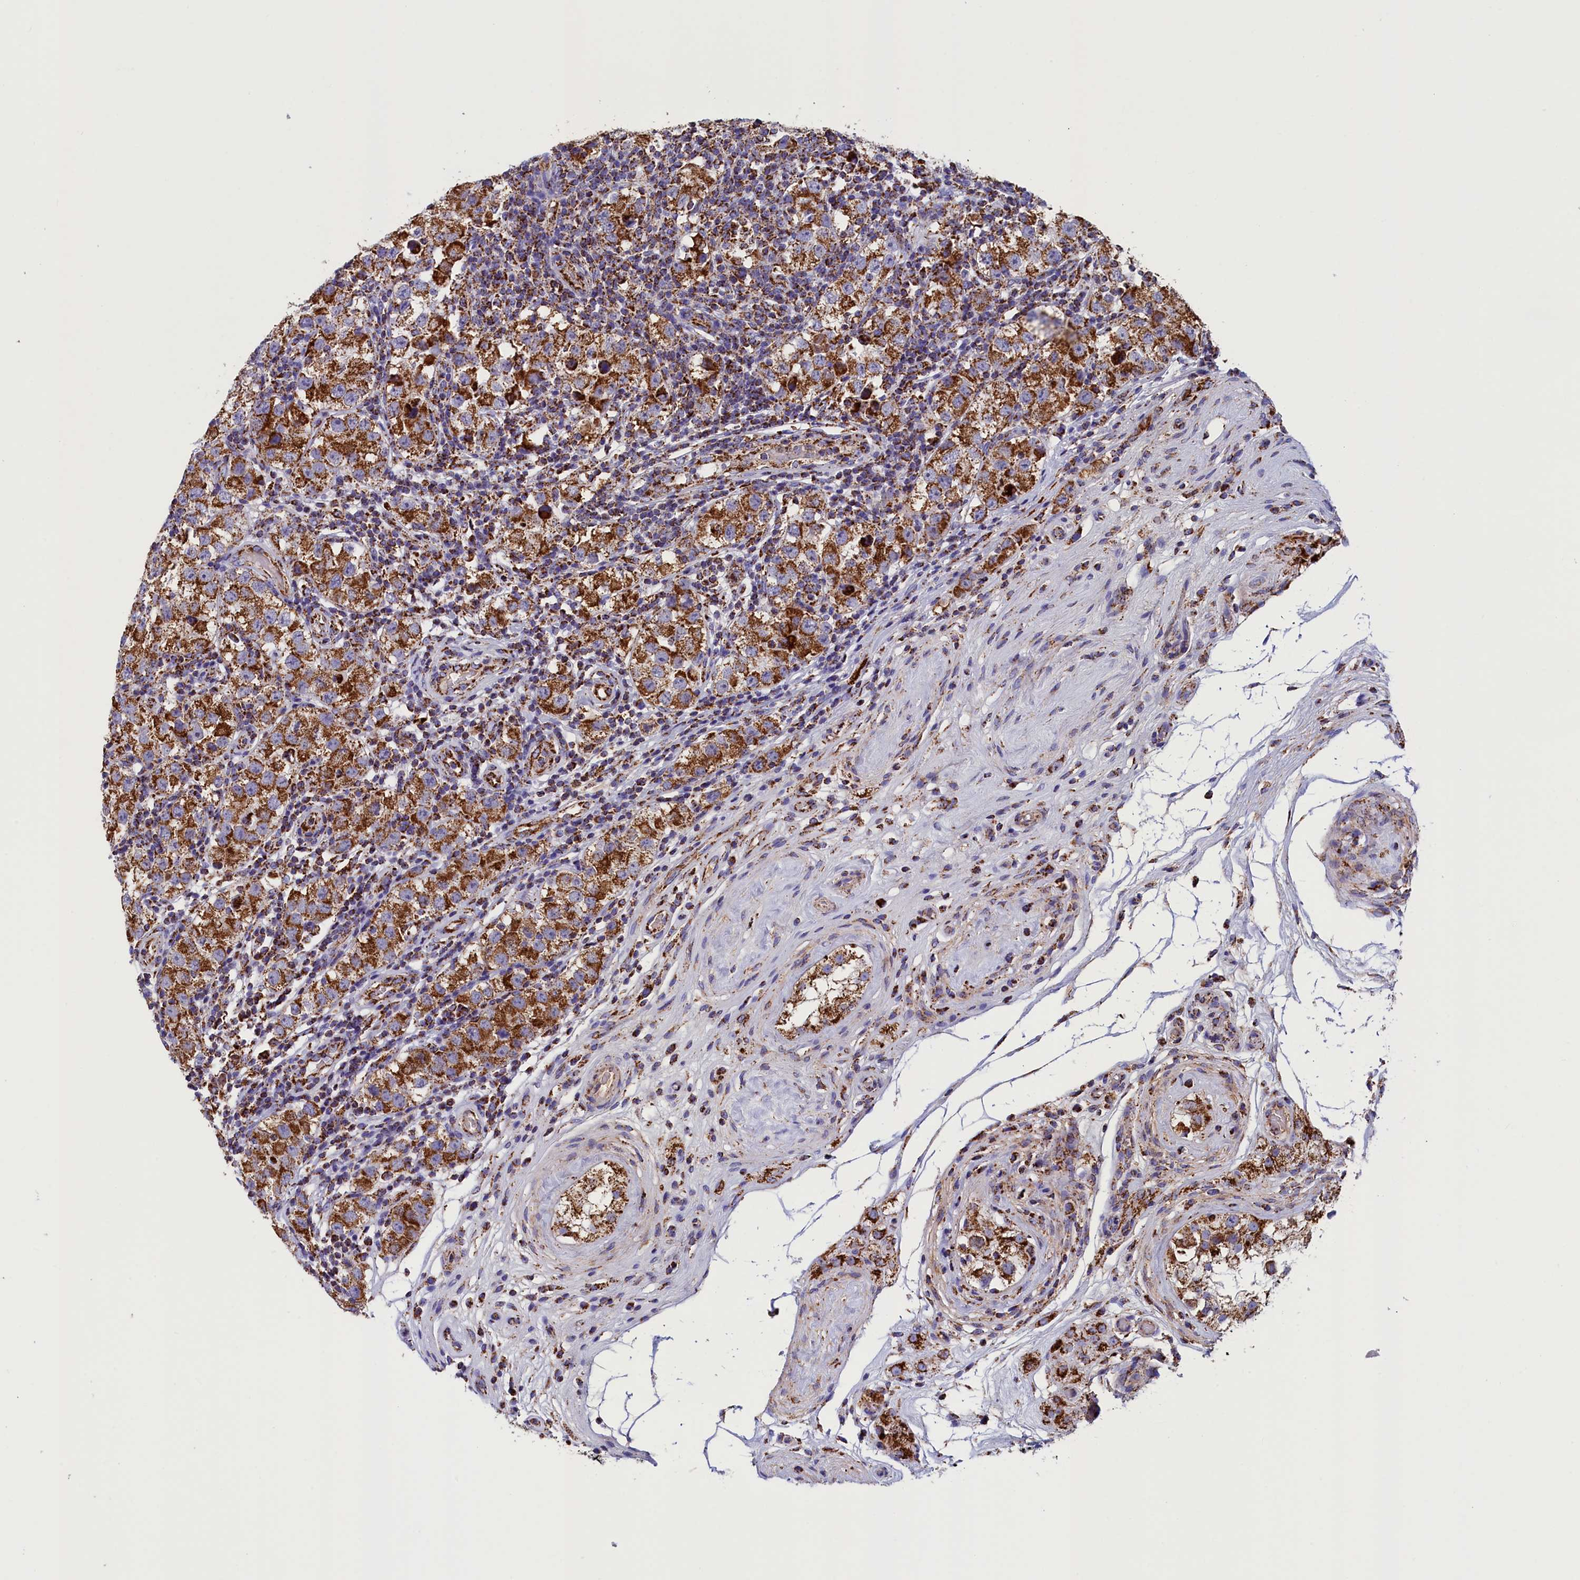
{"staining": {"intensity": "strong", "quantity": ">75%", "location": "cytoplasmic/membranous"}, "tissue": "testis cancer", "cell_type": "Tumor cells", "image_type": "cancer", "snomed": [{"axis": "morphology", "description": "Seminoma, NOS"}, {"axis": "topography", "description": "Testis"}], "caption": "Immunohistochemistry (IHC) of testis cancer reveals high levels of strong cytoplasmic/membranous positivity in about >75% of tumor cells.", "gene": "SLC39A3", "patient": {"sex": "male", "age": 34}}